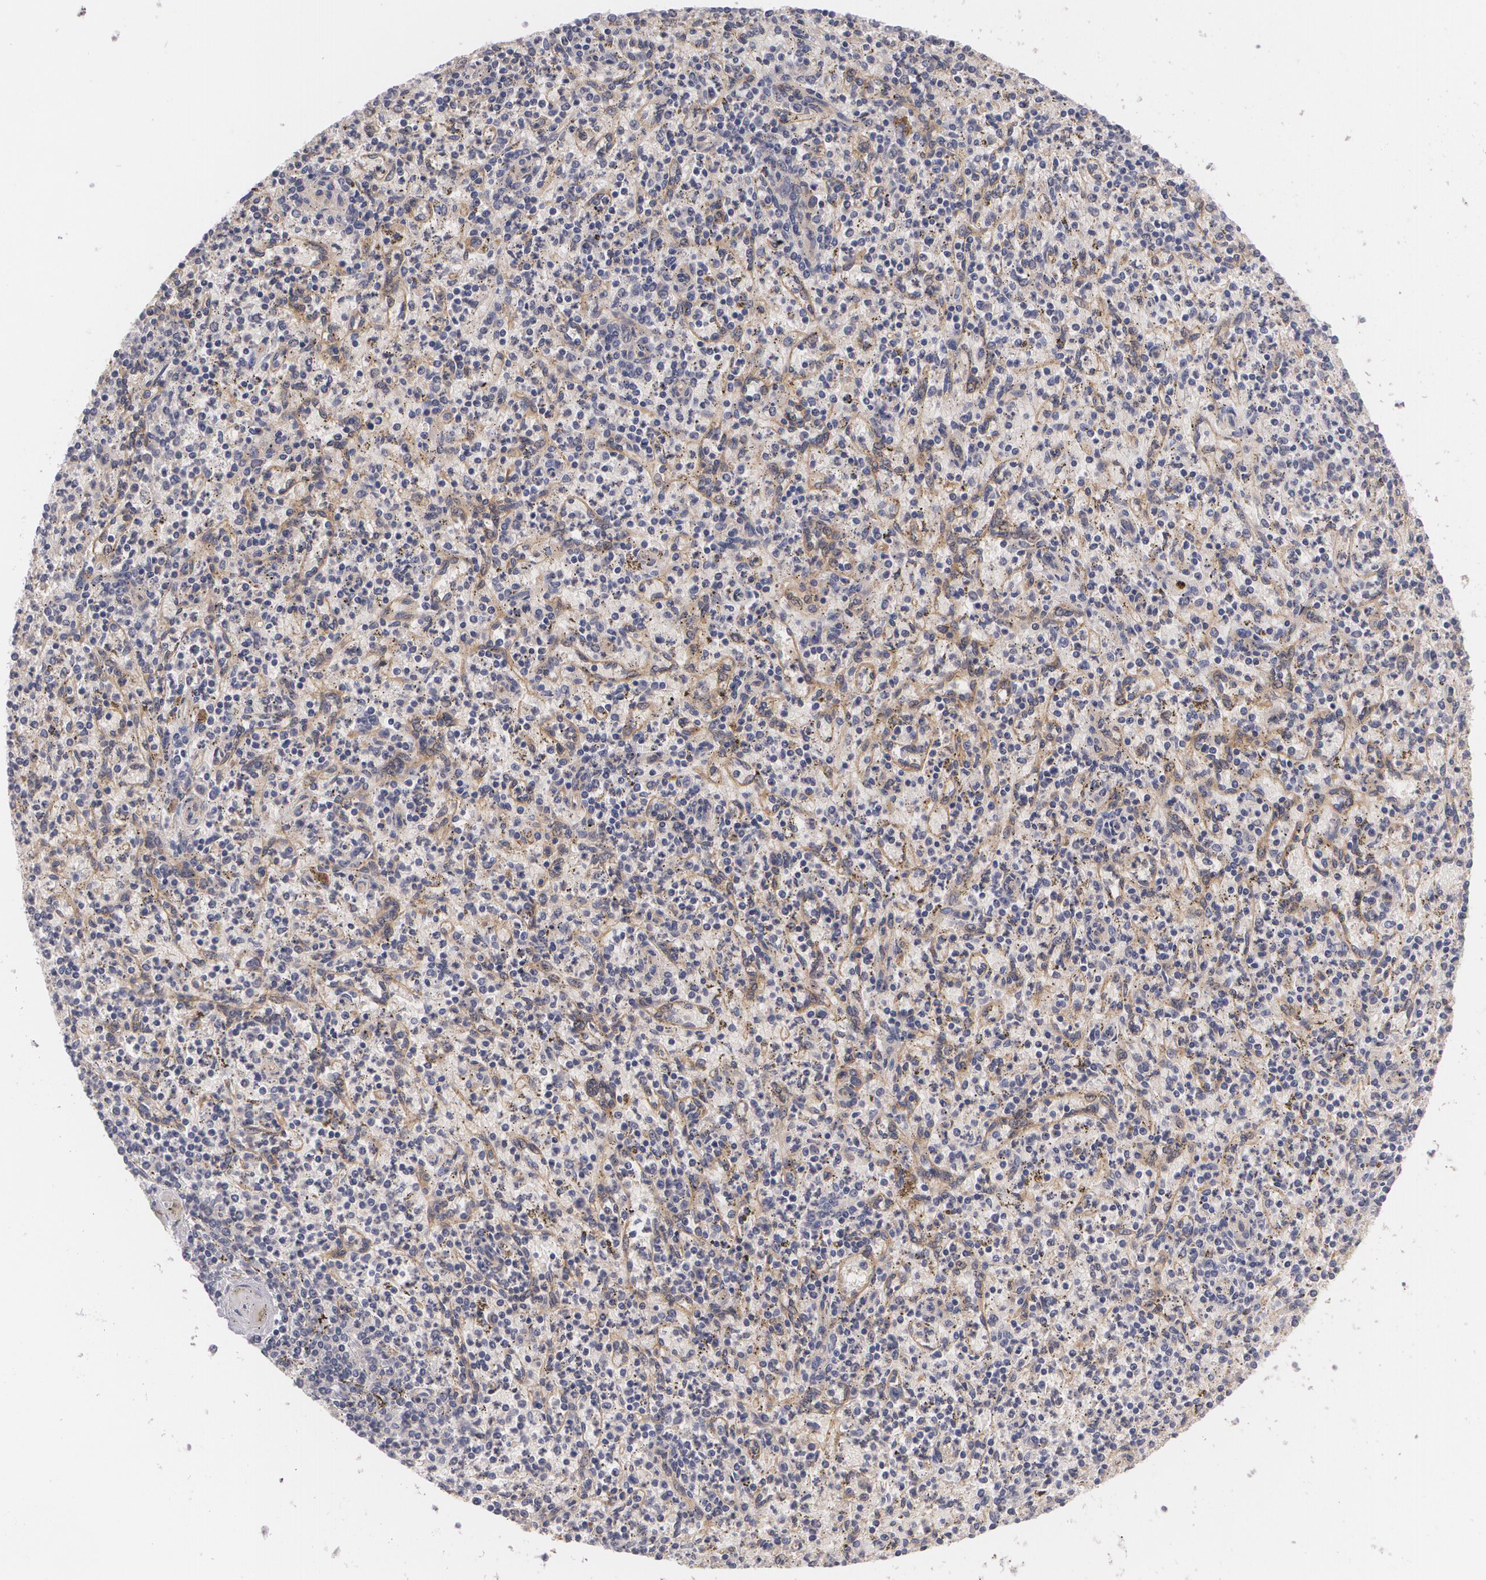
{"staining": {"intensity": "moderate", "quantity": ">75%", "location": "cytoplasmic/membranous"}, "tissue": "spleen", "cell_type": "Cells in red pulp", "image_type": "normal", "snomed": [{"axis": "morphology", "description": "Normal tissue, NOS"}, {"axis": "topography", "description": "Spleen"}], "caption": "A high-resolution image shows immunohistochemistry staining of benign spleen, which shows moderate cytoplasmic/membranous expression in about >75% of cells in red pulp.", "gene": "CASK", "patient": {"sex": "male", "age": 72}}